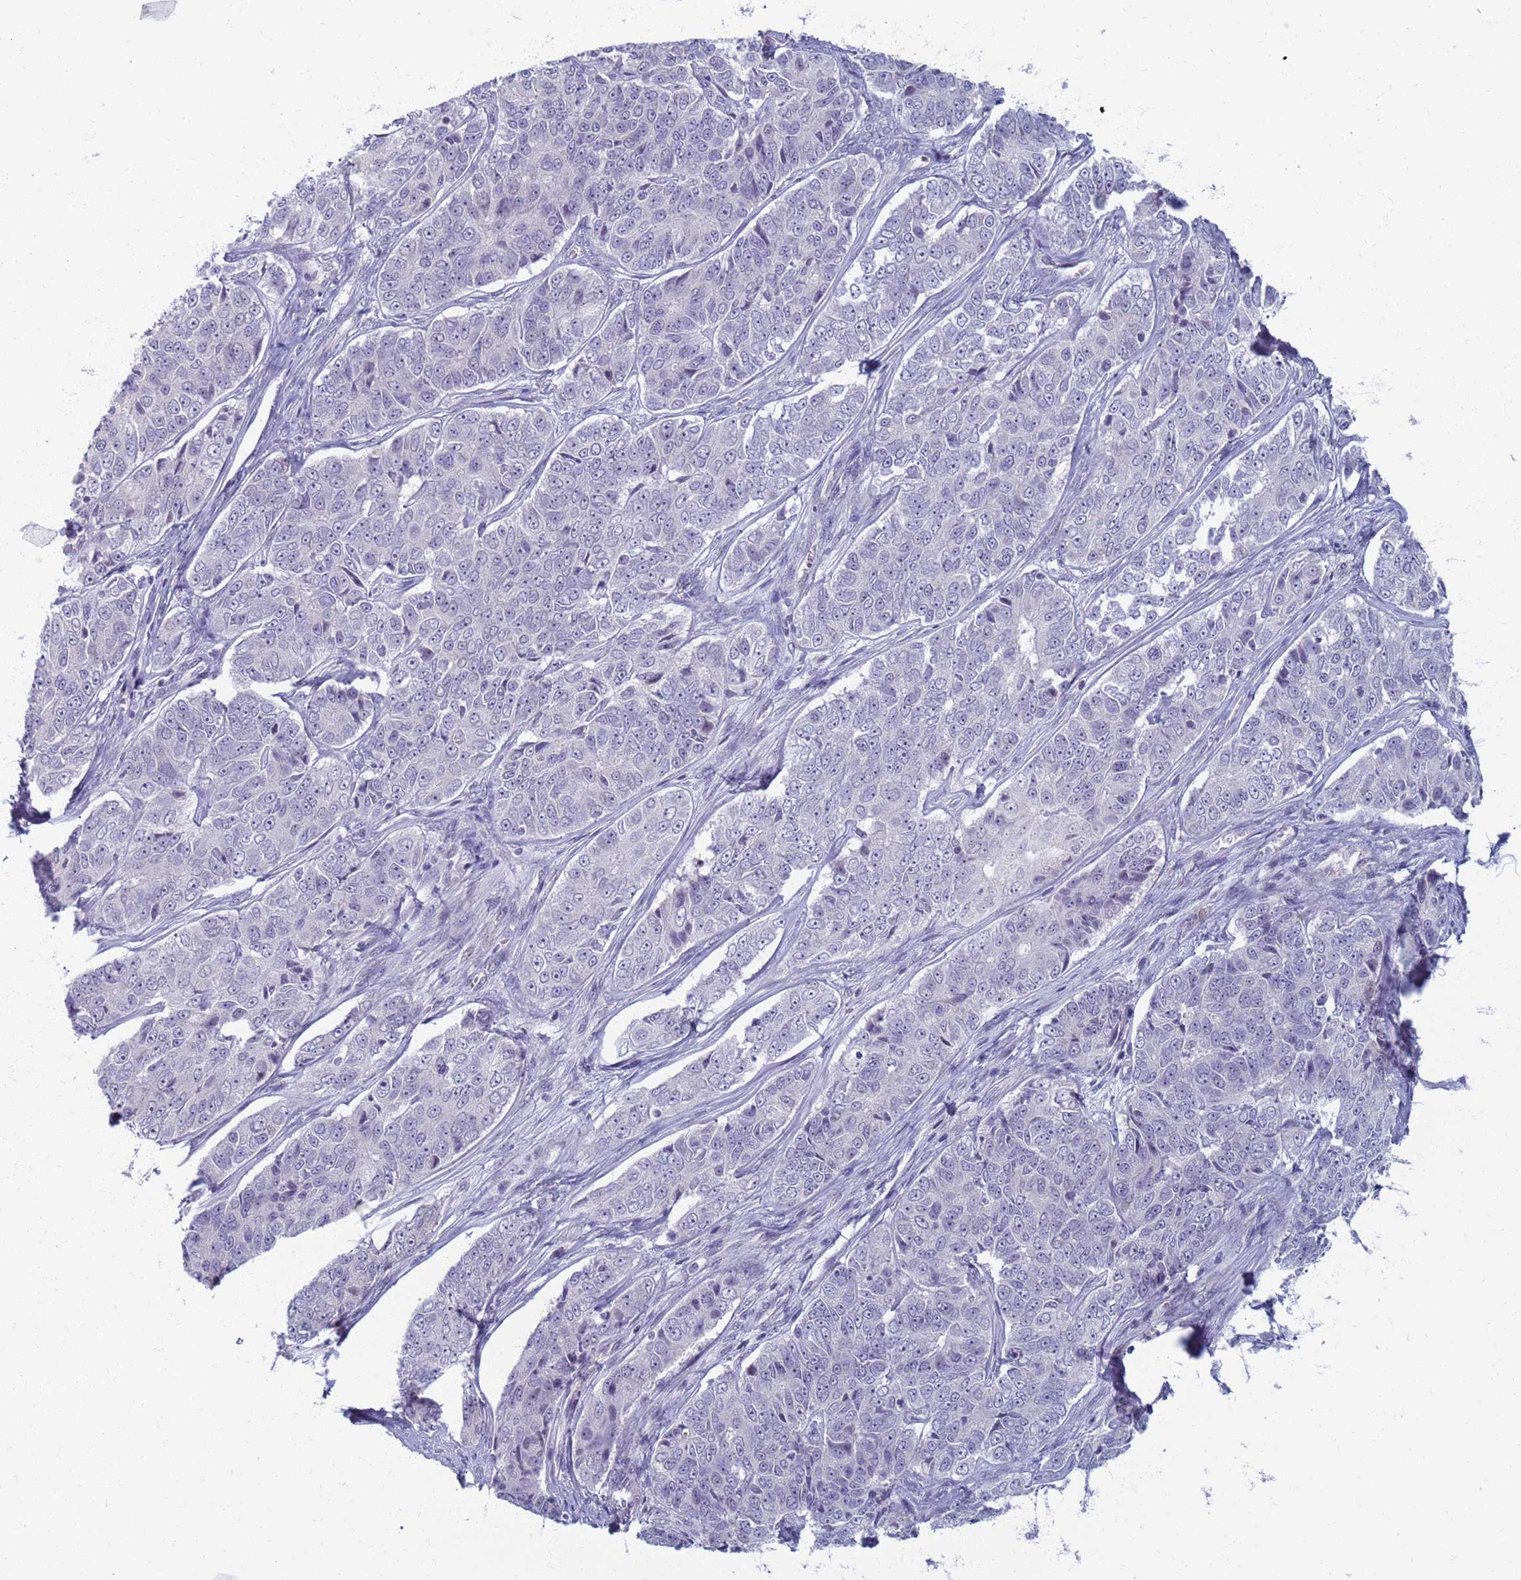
{"staining": {"intensity": "negative", "quantity": "none", "location": "none"}, "tissue": "ovarian cancer", "cell_type": "Tumor cells", "image_type": "cancer", "snomed": [{"axis": "morphology", "description": "Carcinoma, endometroid"}, {"axis": "topography", "description": "Ovary"}], "caption": "DAB (3,3'-diaminobenzidine) immunohistochemical staining of endometroid carcinoma (ovarian) reveals no significant expression in tumor cells.", "gene": "CLCA2", "patient": {"sex": "female", "age": 51}}